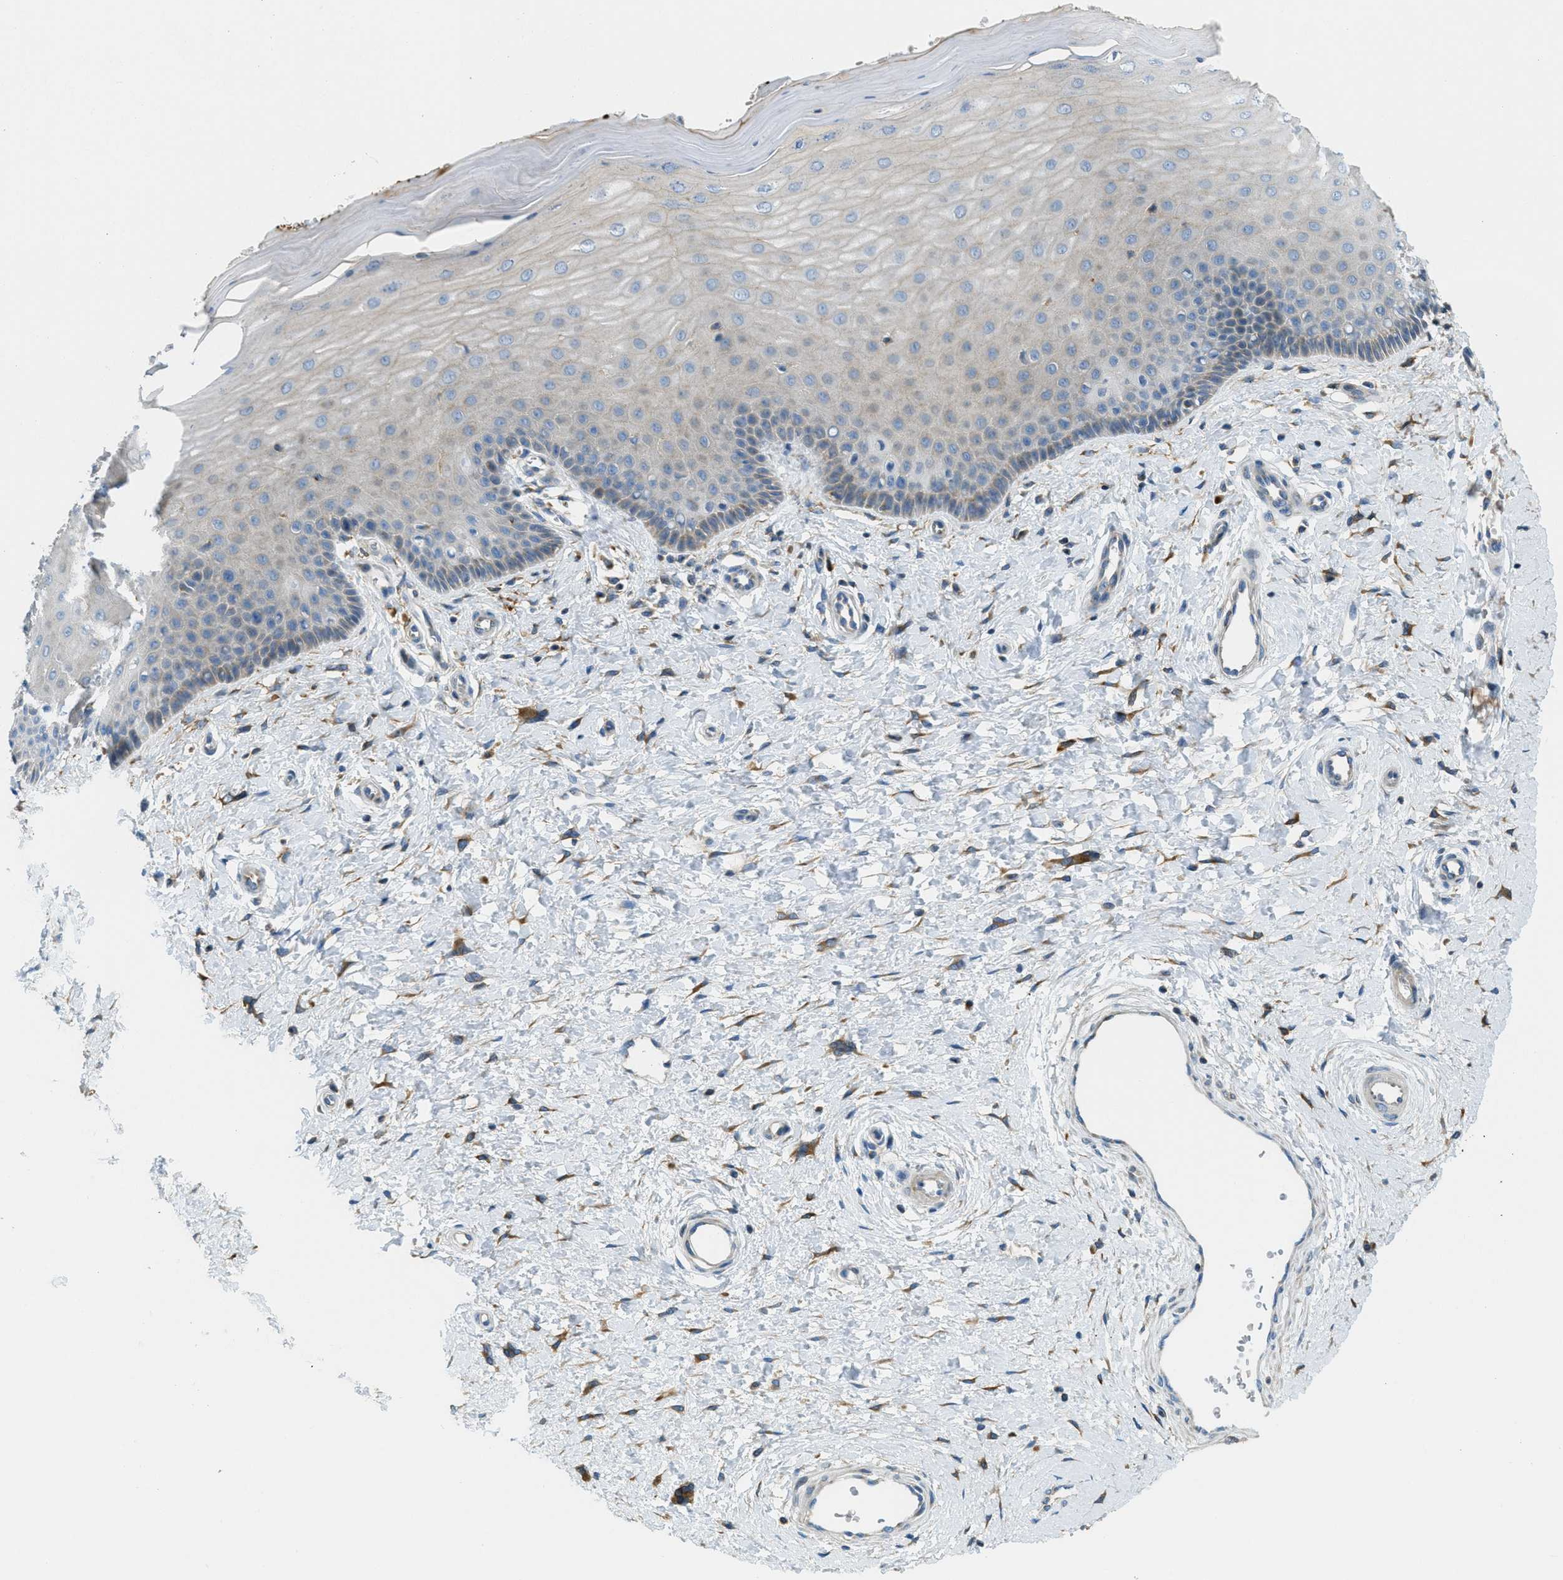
{"staining": {"intensity": "moderate", "quantity": ">75%", "location": "cytoplasmic/membranous"}, "tissue": "cervix", "cell_type": "Glandular cells", "image_type": "normal", "snomed": [{"axis": "morphology", "description": "Normal tissue, NOS"}, {"axis": "topography", "description": "Cervix"}], "caption": "Protein staining by immunohistochemistry (IHC) demonstrates moderate cytoplasmic/membranous expression in about >75% of glandular cells in normal cervix.", "gene": "RFFL", "patient": {"sex": "female", "age": 55}}